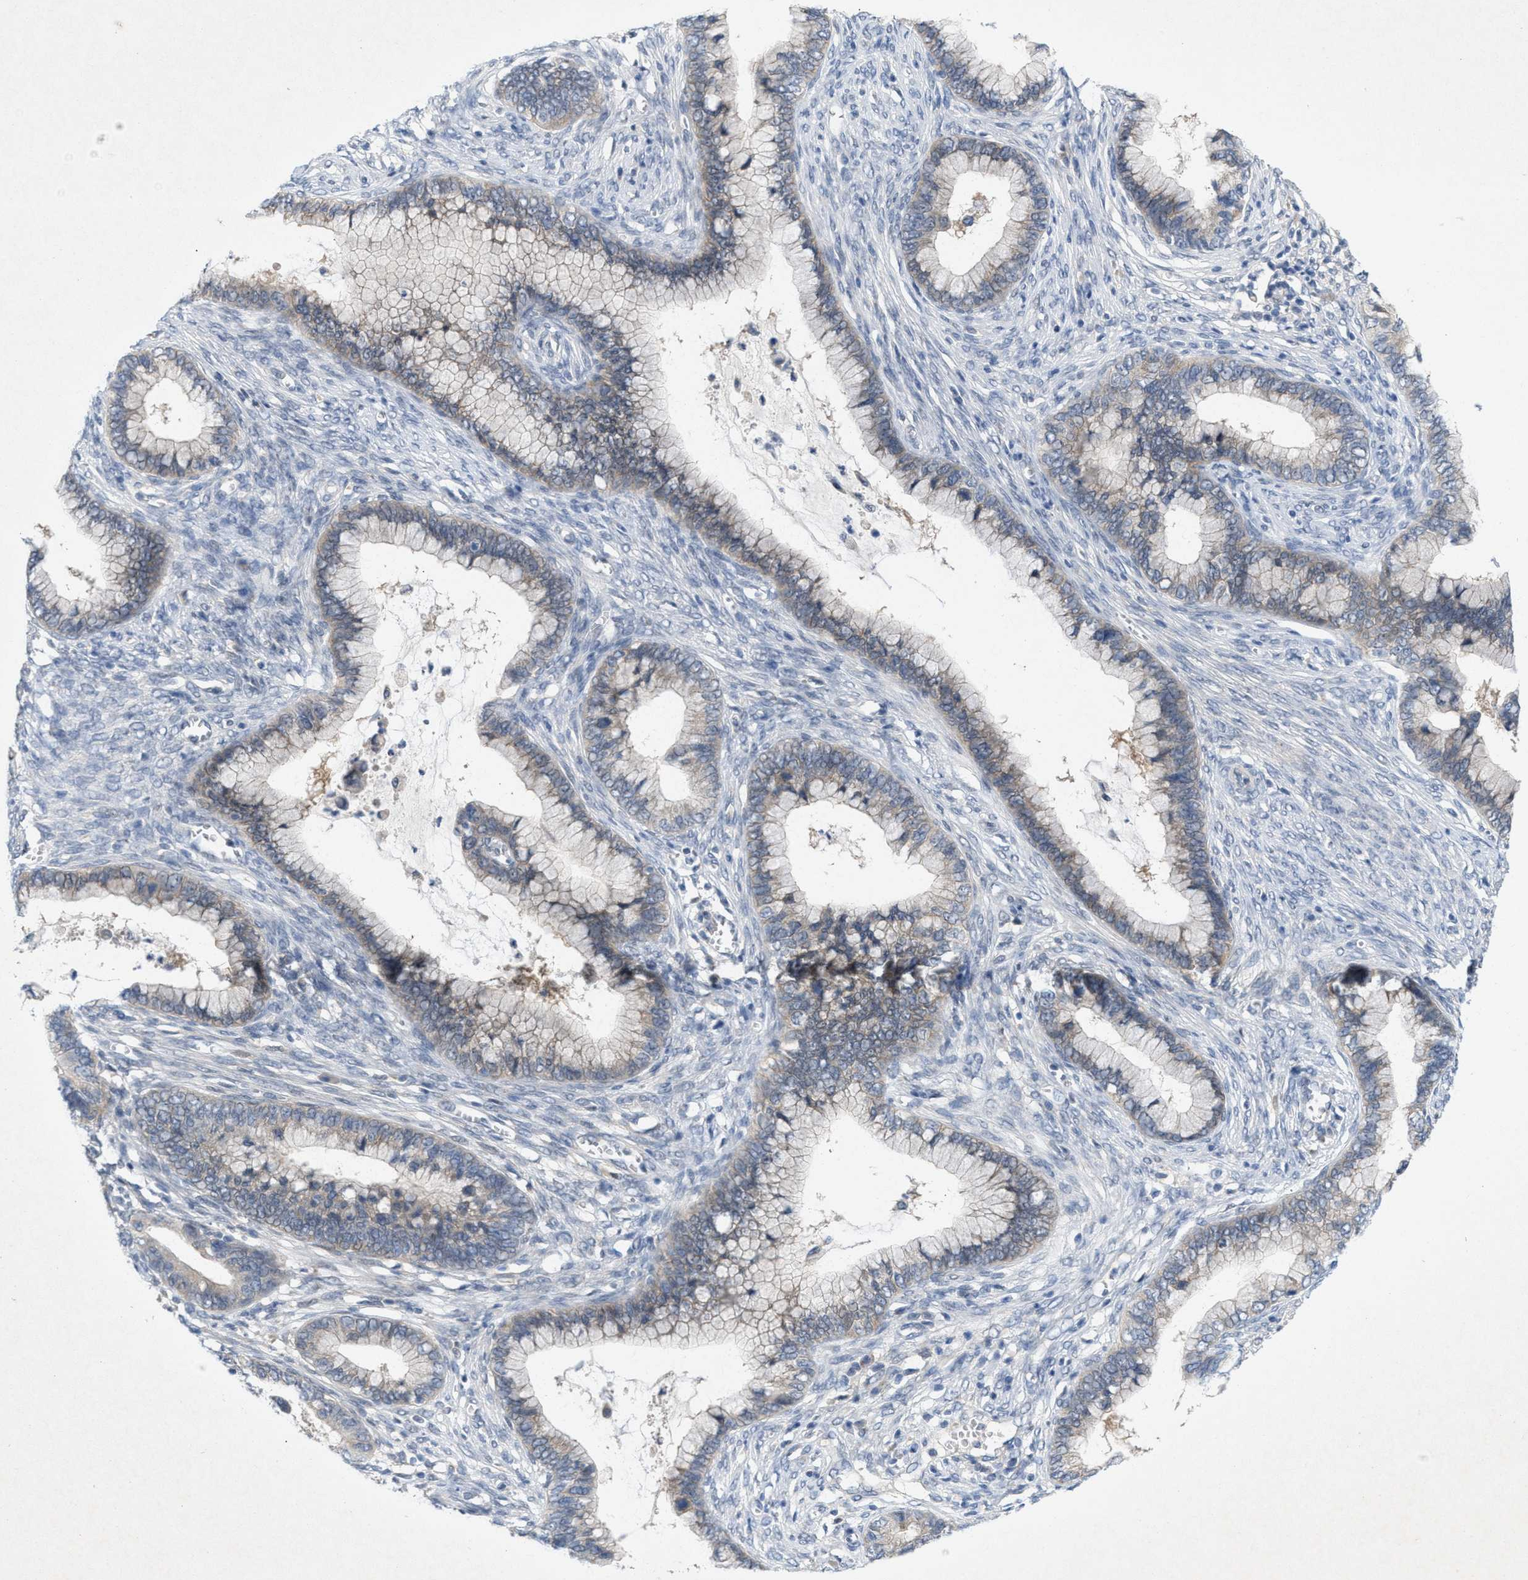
{"staining": {"intensity": "weak", "quantity": "25%-75%", "location": "cytoplasmic/membranous"}, "tissue": "cervical cancer", "cell_type": "Tumor cells", "image_type": "cancer", "snomed": [{"axis": "morphology", "description": "Adenocarcinoma, NOS"}, {"axis": "topography", "description": "Cervix"}], "caption": "Protein expression by immunohistochemistry demonstrates weak cytoplasmic/membranous staining in about 25%-75% of tumor cells in cervical adenocarcinoma. The protein of interest is stained brown, and the nuclei are stained in blue (DAB IHC with brightfield microscopy, high magnification).", "gene": "WIPI2", "patient": {"sex": "female", "age": 44}}